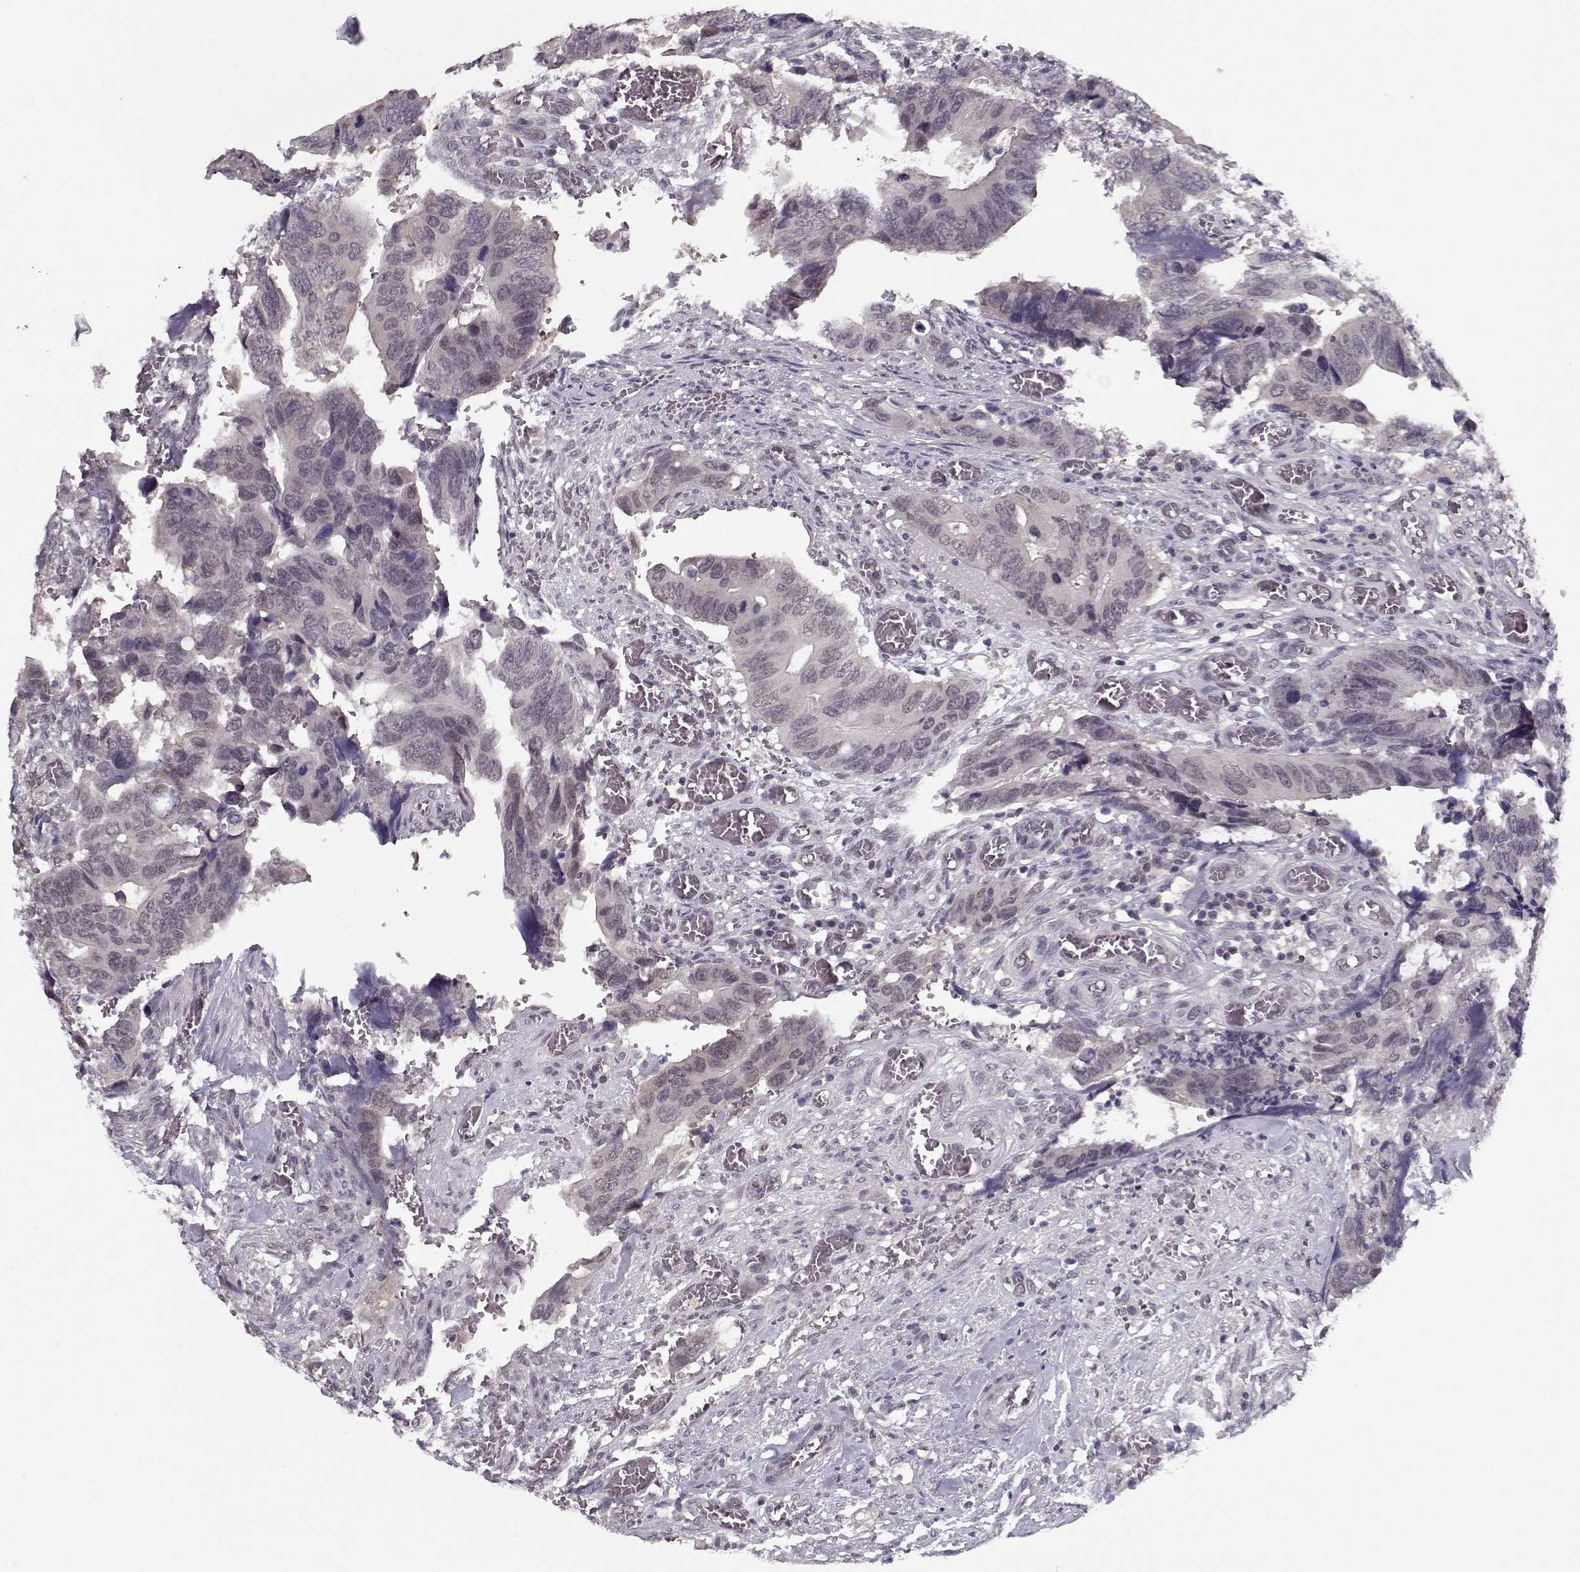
{"staining": {"intensity": "negative", "quantity": "none", "location": "none"}, "tissue": "colorectal cancer", "cell_type": "Tumor cells", "image_type": "cancer", "snomed": [{"axis": "morphology", "description": "Adenocarcinoma, NOS"}, {"axis": "topography", "description": "Colon"}], "caption": "Immunohistochemistry (IHC) of colorectal adenocarcinoma reveals no positivity in tumor cells.", "gene": "TESPA1", "patient": {"sex": "male", "age": 49}}